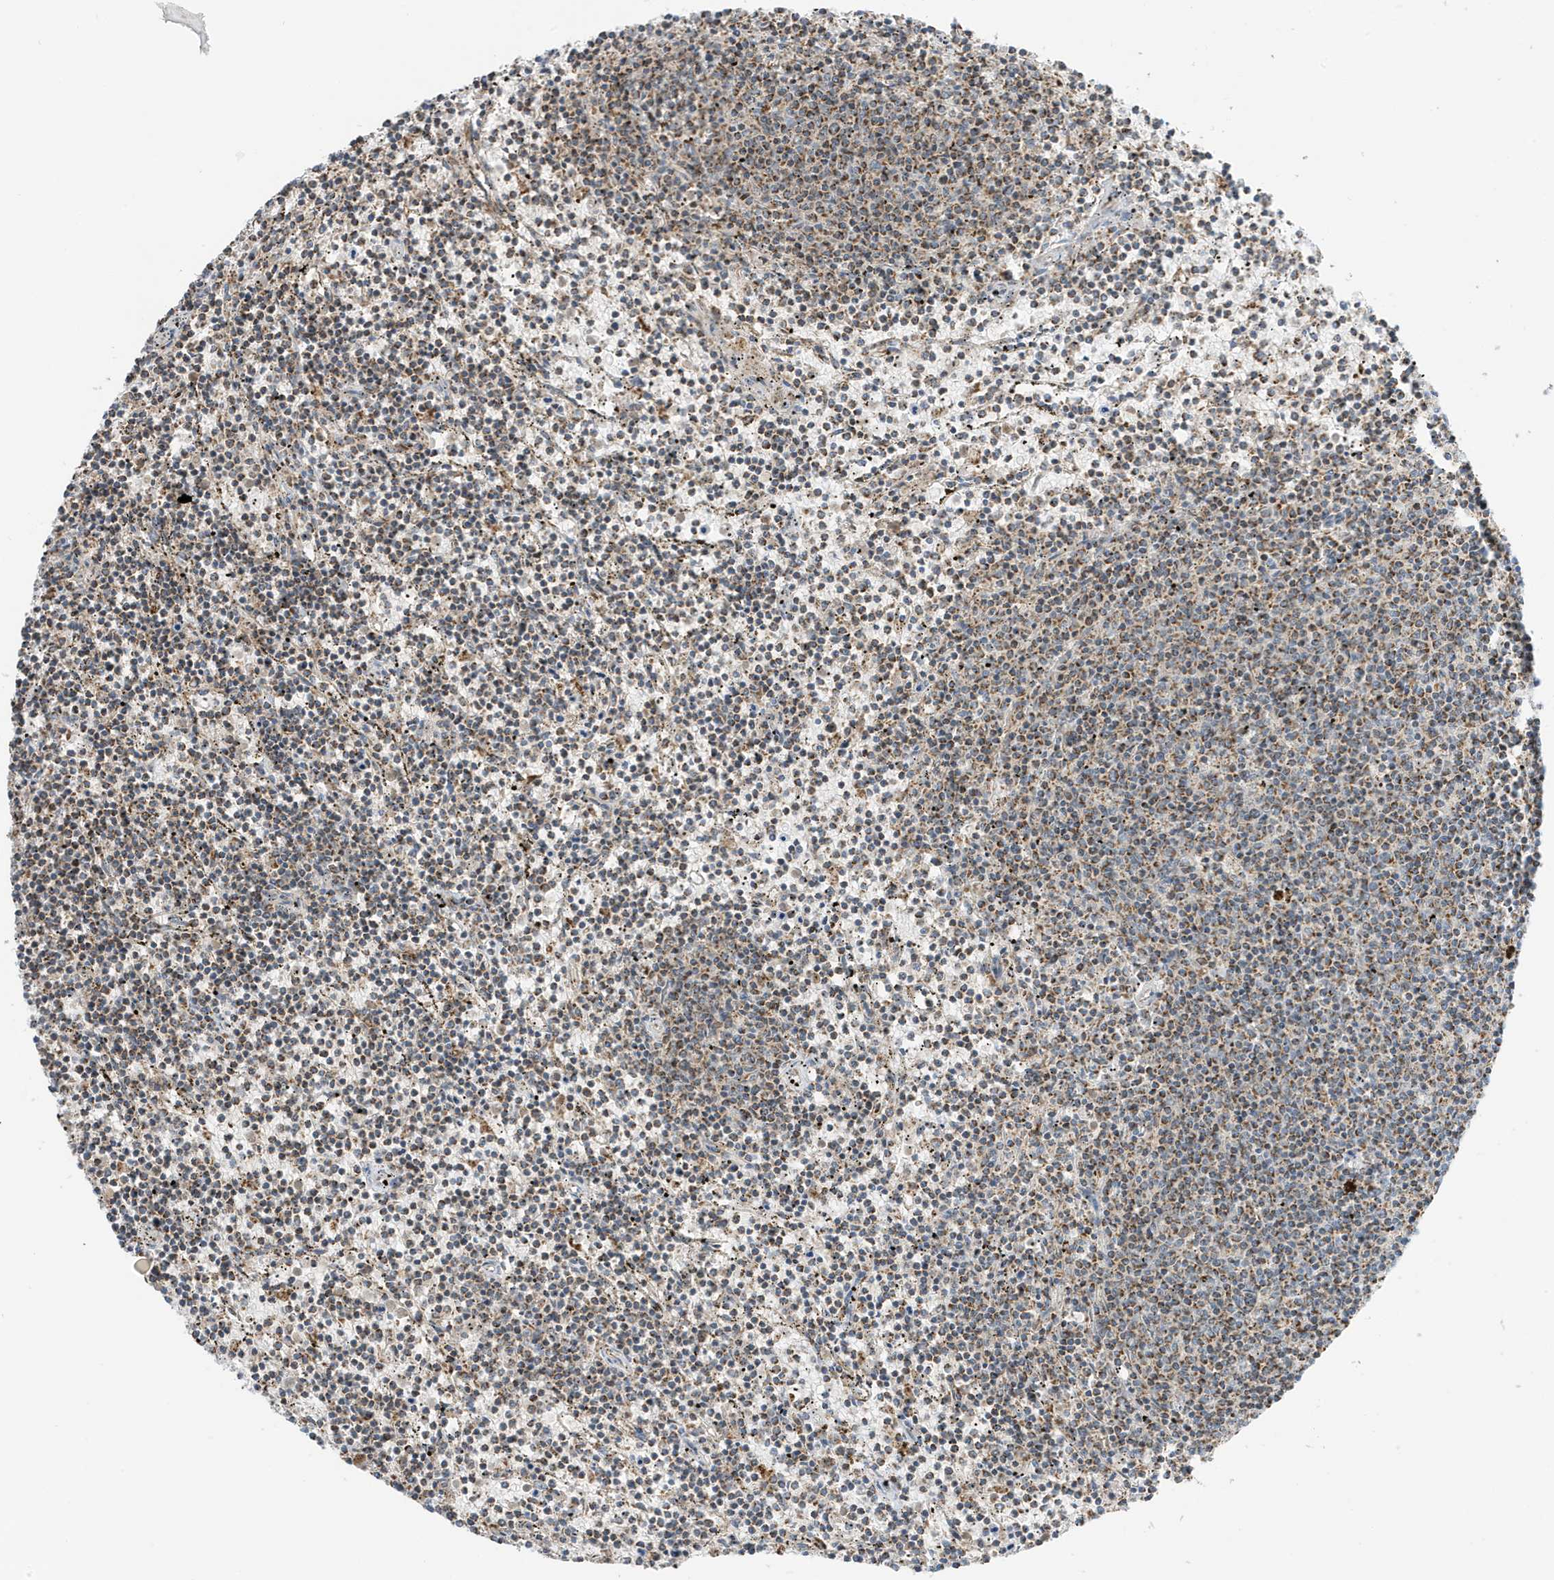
{"staining": {"intensity": "moderate", "quantity": "25%-75%", "location": "cytoplasmic/membranous"}, "tissue": "lymphoma", "cell_type": "Tumor cells", "image_type": "cancer", "snomed": [{"axis": "morphology", "description": "Malignant lymphoma, non-Hodgkin's type, Low grade"}, {"axis": "topography", "description": "Spleen"}], "caption": "A high-resolution photomicrograph shows immunohistochemistry staining of lymphoma, which displays moderate cytoplasmic/membranous expression in about 25%-75% of tumor cells.", "gene": "ATP5ME", "patient": {"sex": "female", "age": 50}}